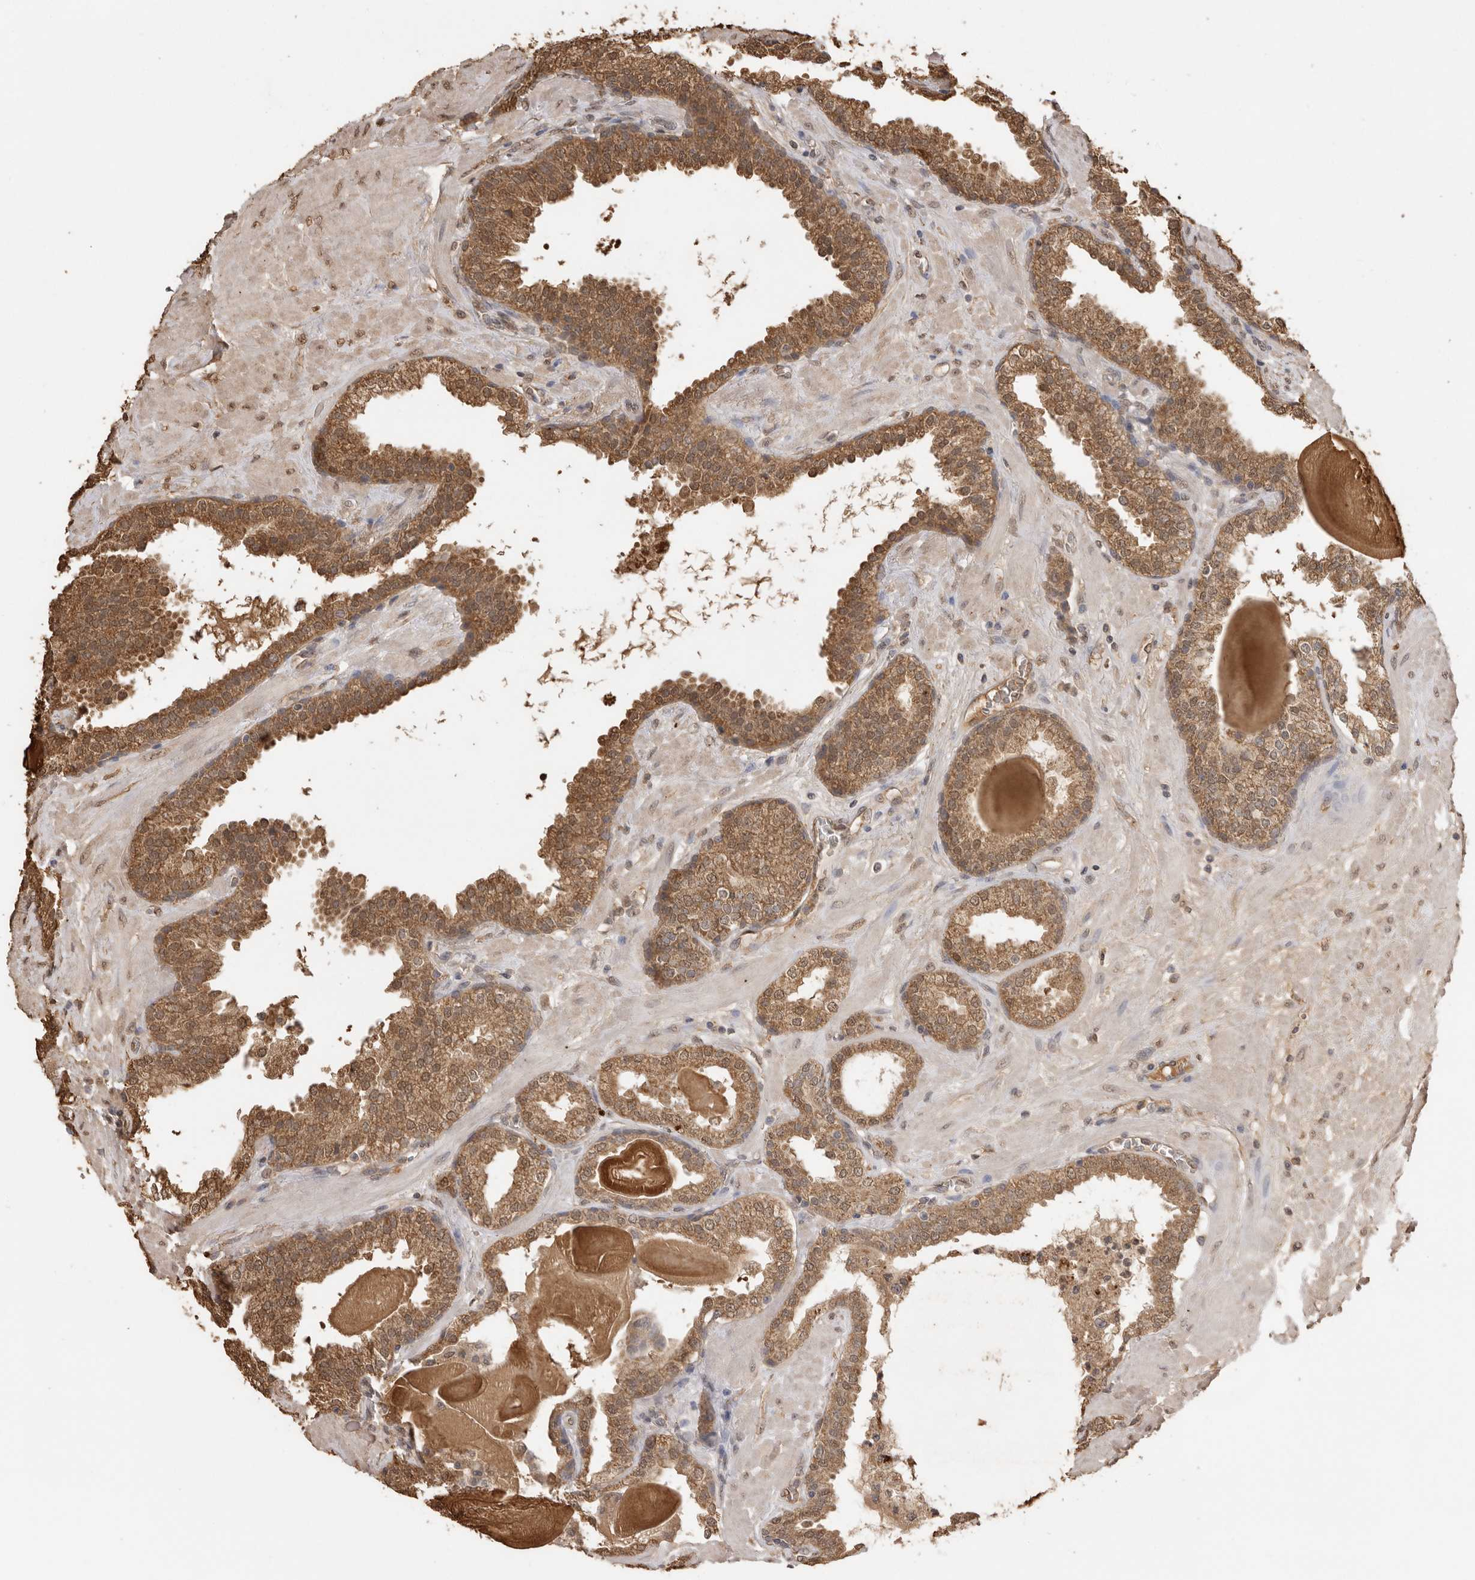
{"staining": {"intensity": "strong", "quantity": ">75%", "location": "cytoplasmic/membranous,nuclear"}, "tissue": "prostate", "cell_type": "Glandular cells", "image_type": "normal", "snomed": [{"axis": "morphology", "description": "Normal tissue, NOS"}, {"axis": "topography", "description": "Prostate"}], "caption": "This micrograph demonstrates immunohistochemistry (IHC) staining of normal prostate, with high strong cytoplasmic/membranous,nuclear expression in about >75% of glandular cells.", "gene": "JAG2", "patient": {"sex": "male", "age": 51}}